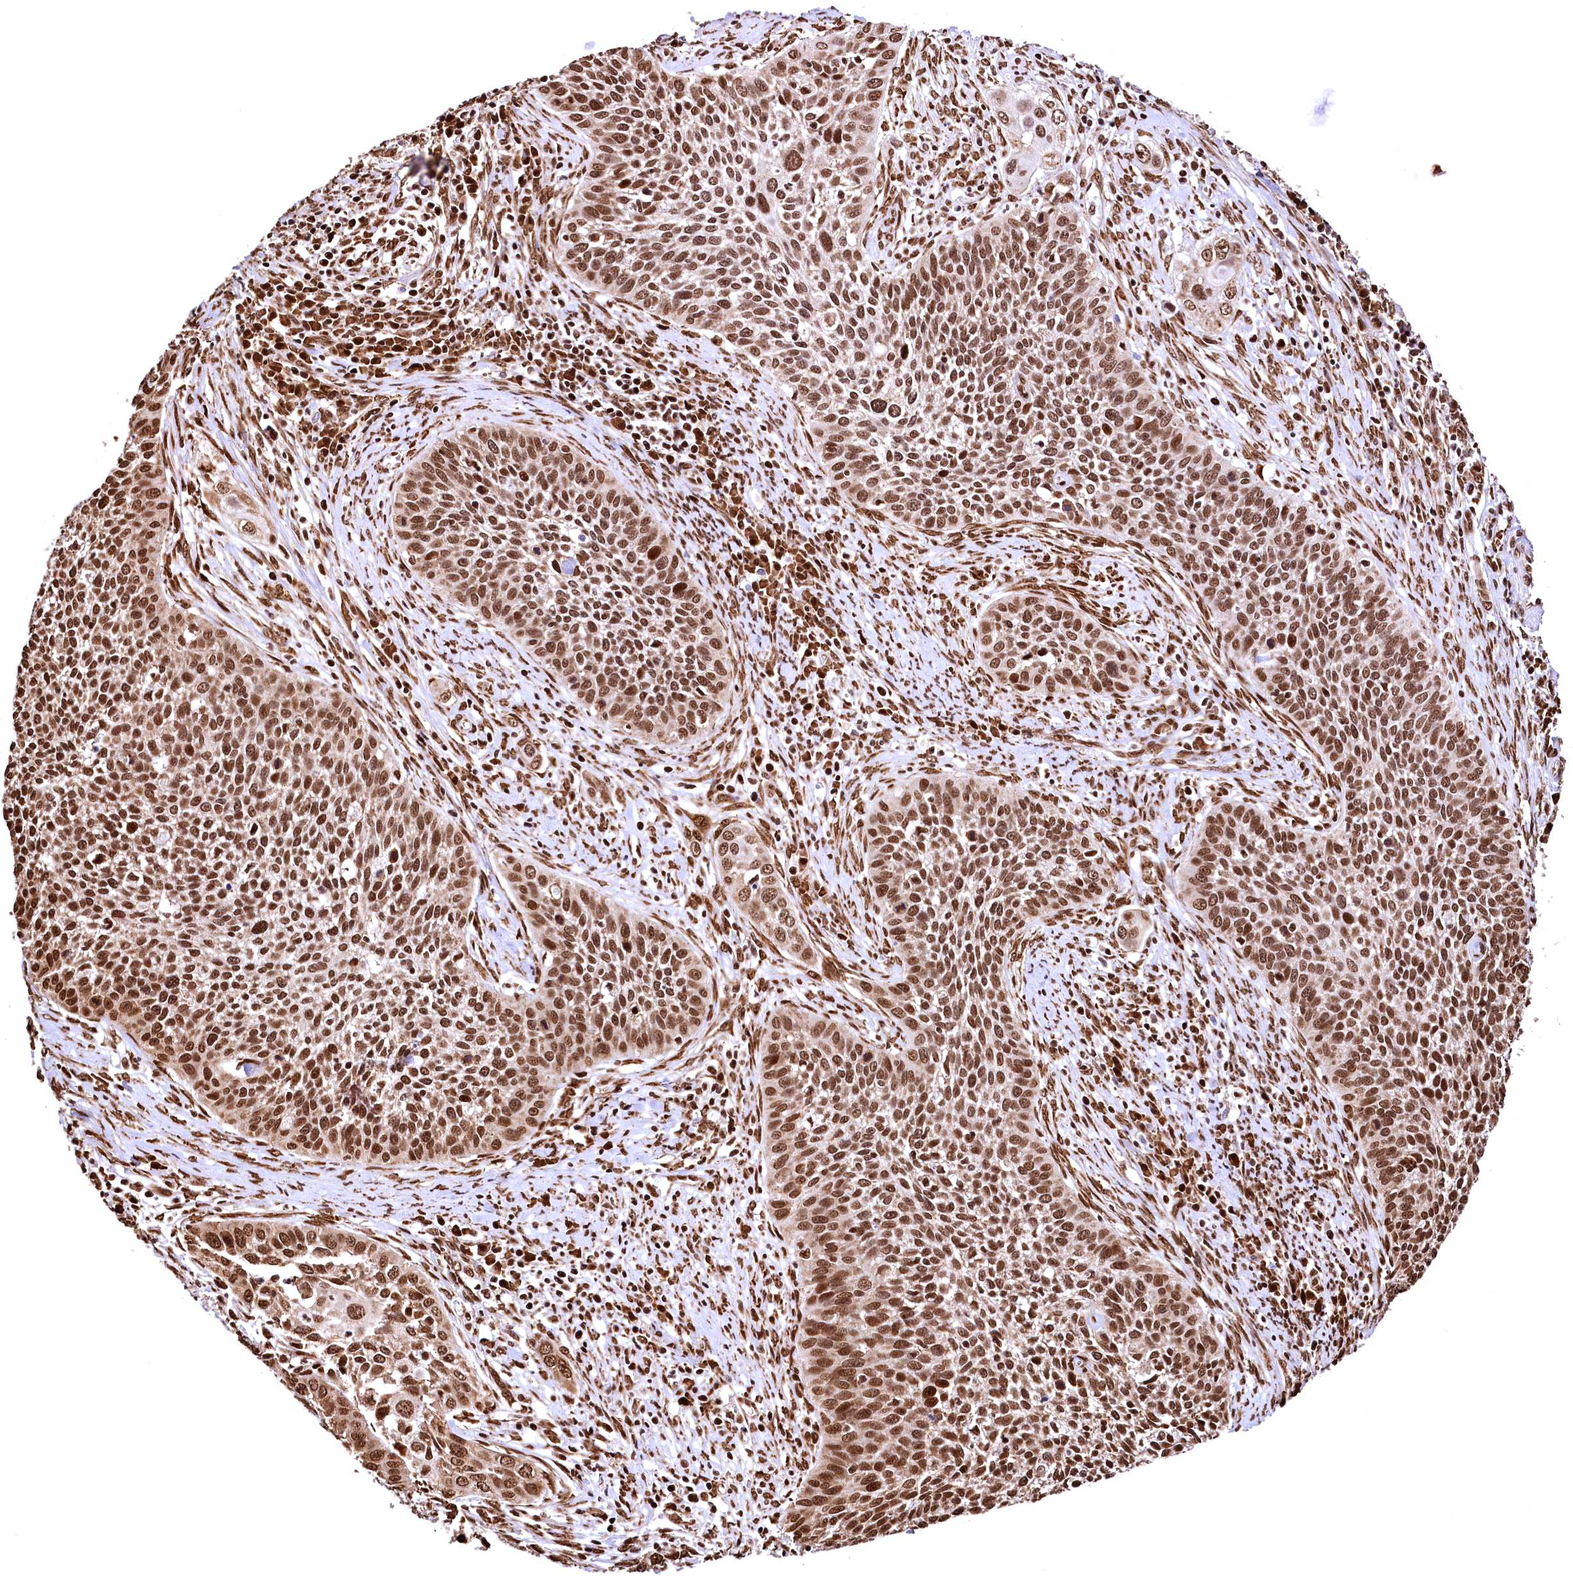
{"staining": {"intensity": "strong", "quantity": ">75%", "location": "nuclear"}, "tissue": "cervical cancer", "cell_type": "Tumor cells", "image_type": "cancer", "snomed": [{"axis": "morphology", "description": "Squamous cell carcinoma, NOS"}, {"axis": "topography", "description": "Cervix"}], "caption": "Cervical cancer (squamous cell carcinoma) was stained to show a protein in brown. There is high levels of strong nuclear positivity in approximately >75% of tumor cells.", "gene": "PDS5B", "patient": {"sex": "female", "age": 34}}